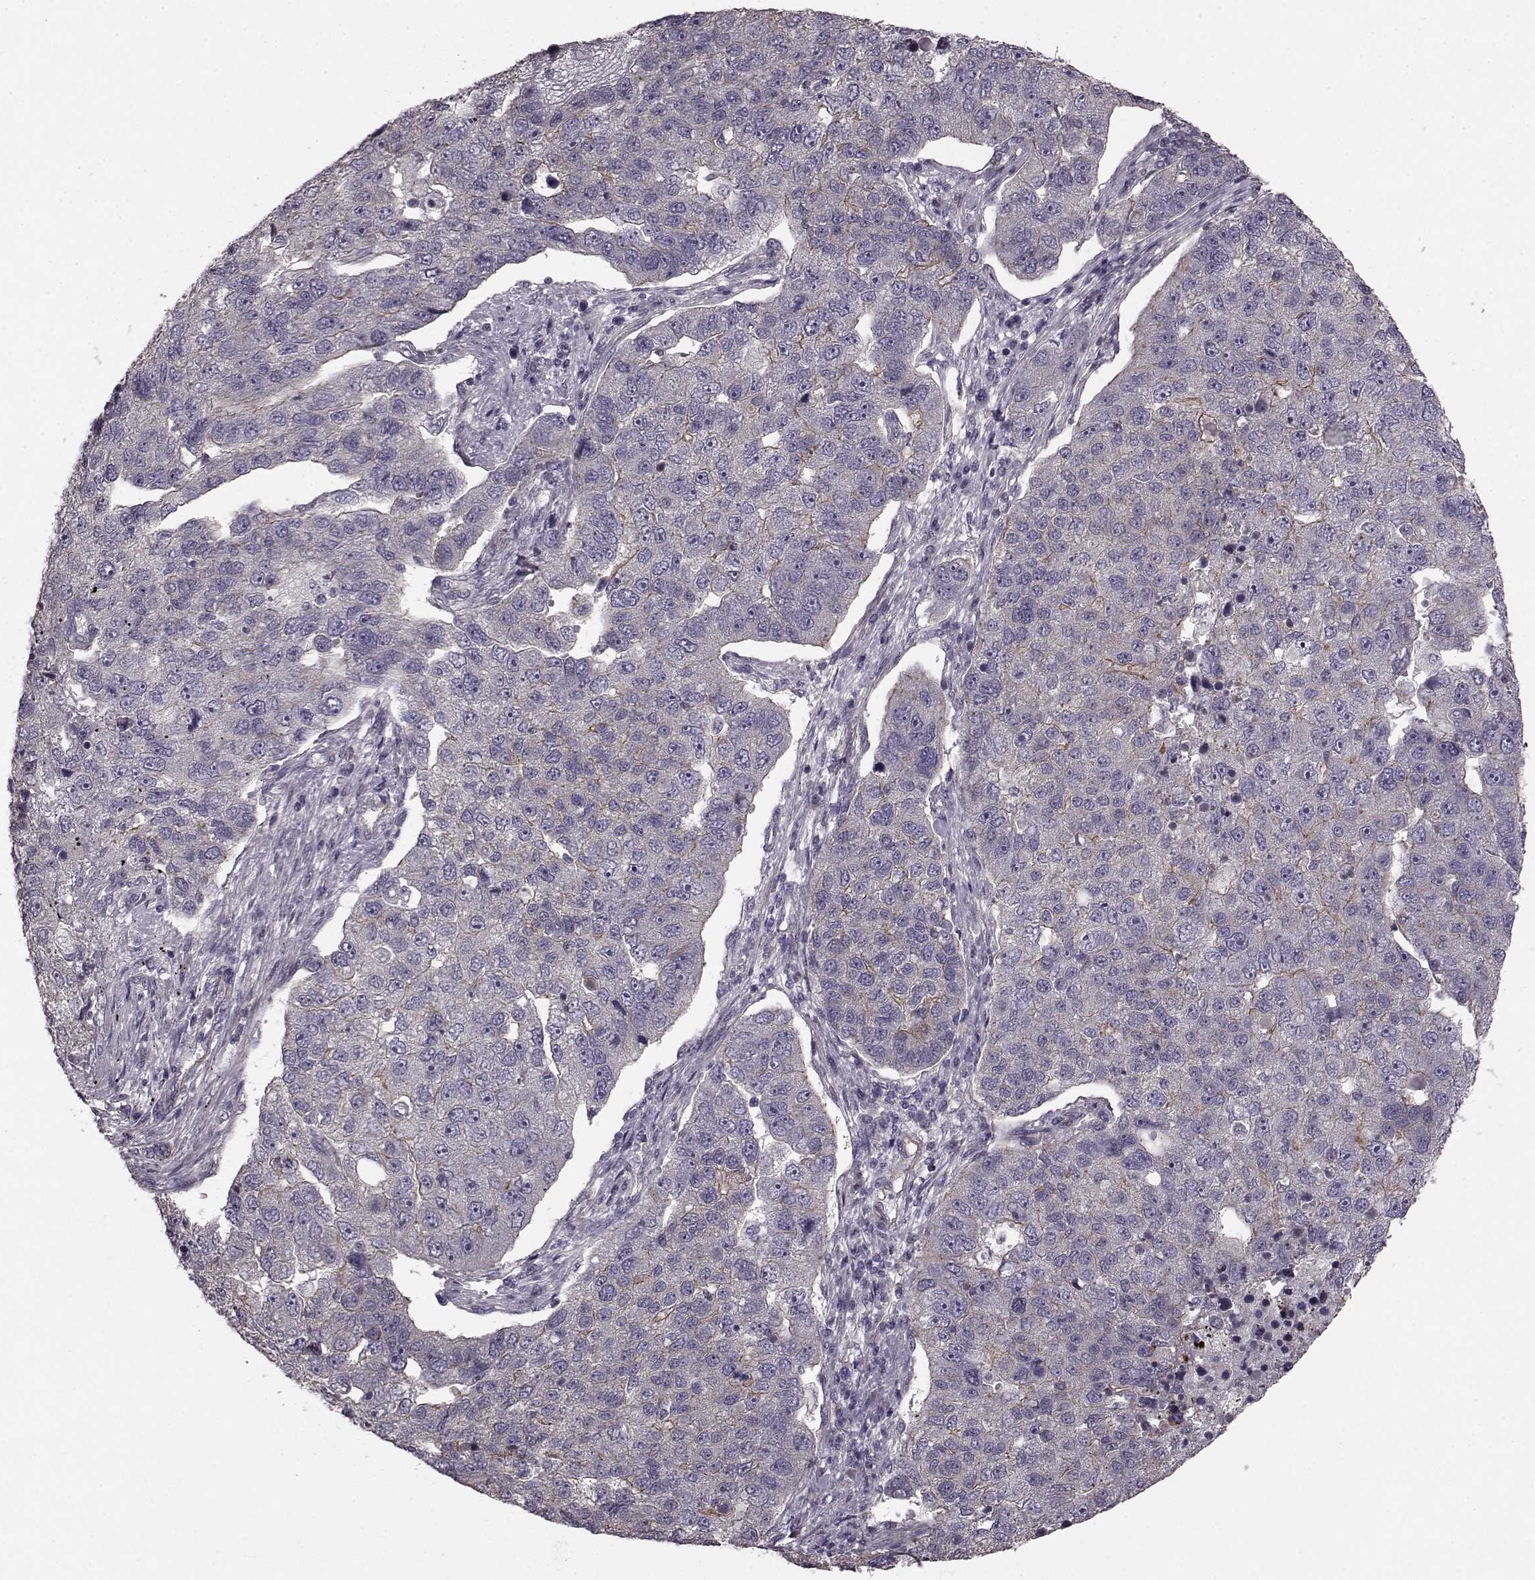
{"staining": {"intensity": "weak", "quantity": "<25%", "location": "cytoplasmic/membranous"}, "tissue": "pancreatic cancer", "cell_type": "Tumor cells", "image_type": "cancer", "snomed": [{"axis": "morphology", "description": "Adenocarcinoma, NOS"}, {"axis": "topography", "description": "Pancreas"}], "caption": "Tumor cells are negative for protein expression in human adenocarcinoma (pancreatic).", "gene": "SLC22A18", "patient": {"sex": "female", "age": 61}}